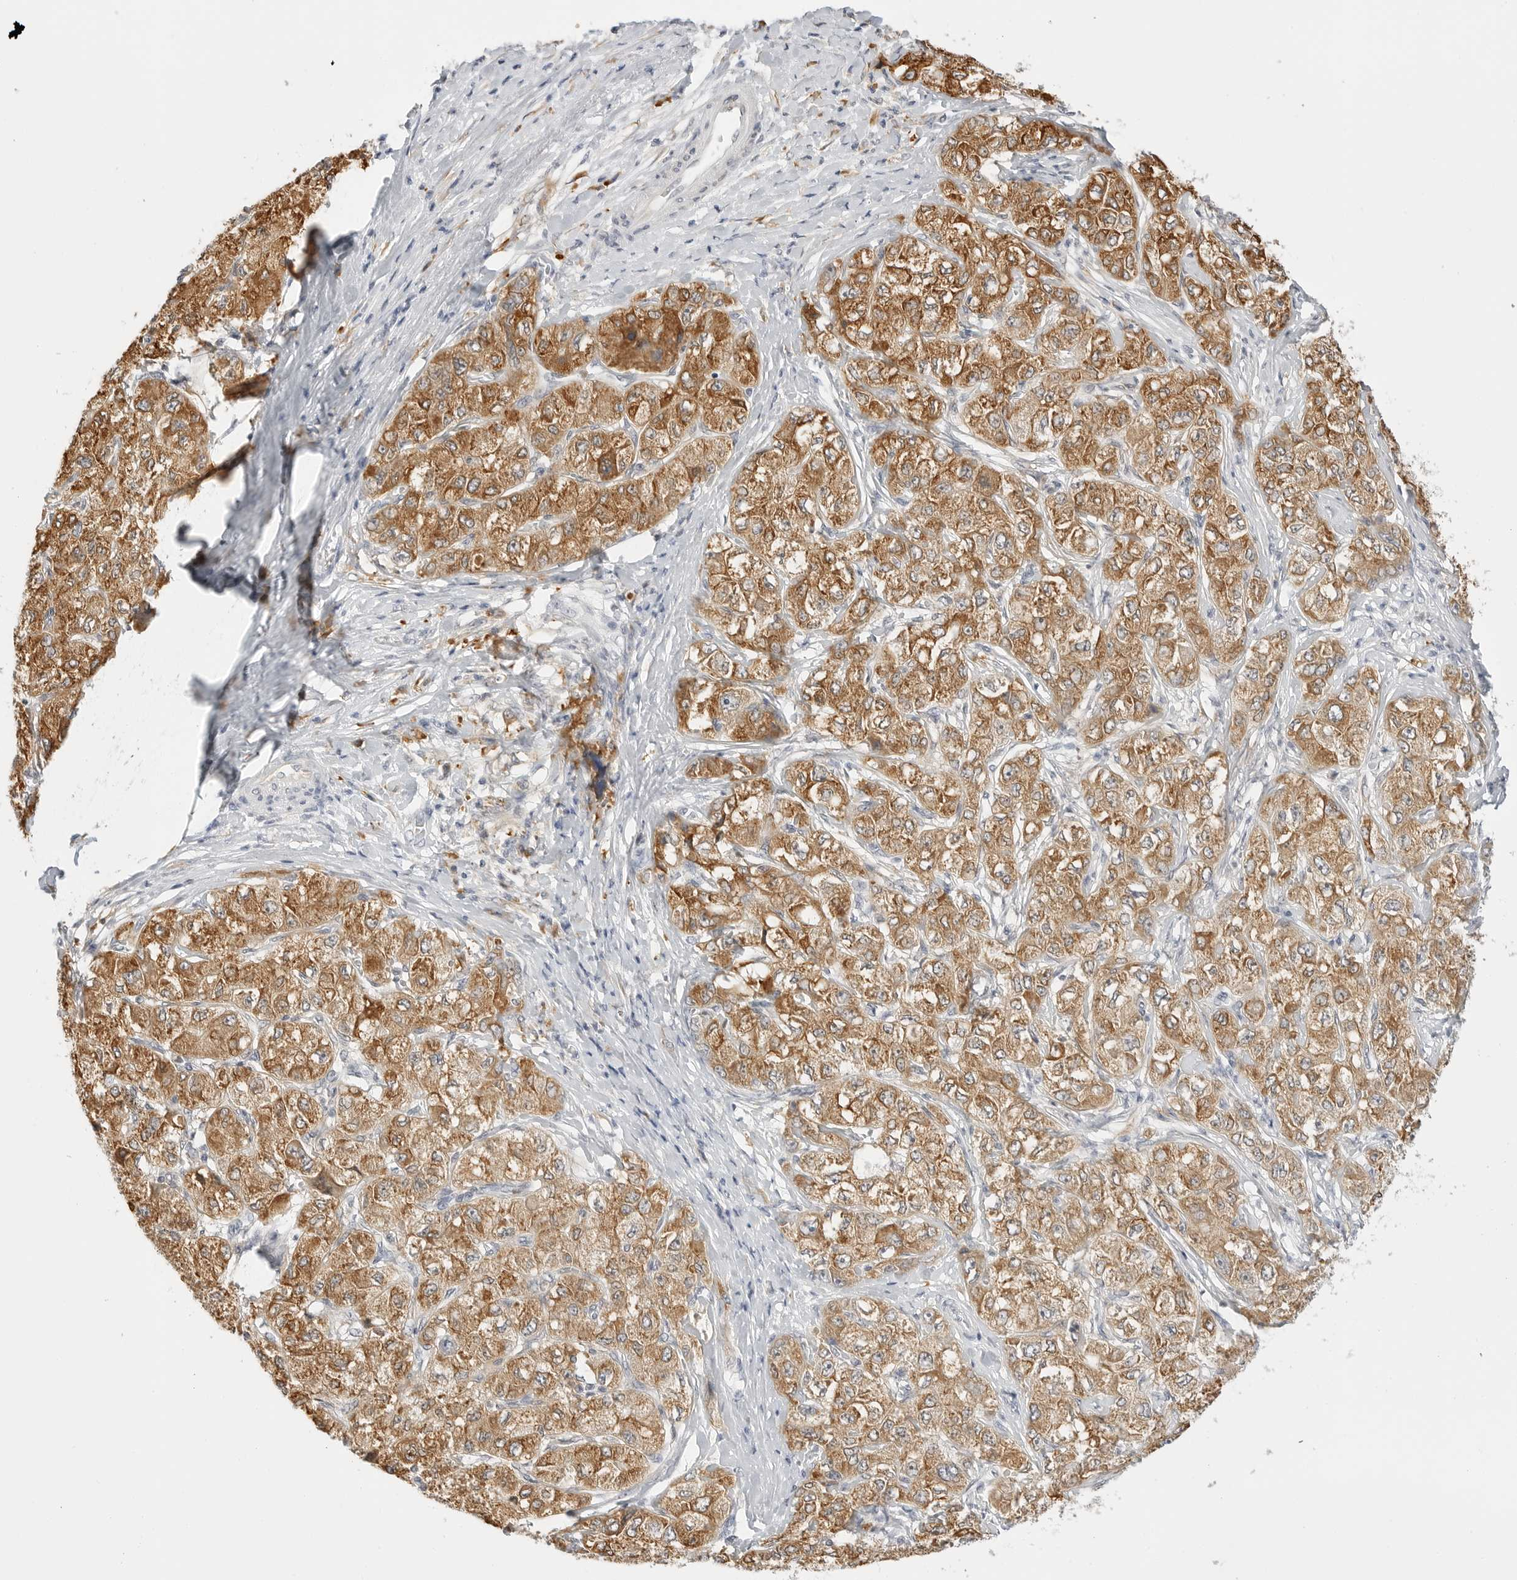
{"staining": {"intensity": "moderate", "quantity": ">75%", "location": "cytoplasmic/membranous"}, "tissue": "liver cancer", "cell_type": "Tumor cells", "image_type": "cancer", "snomed": [{"axis": "morphology", "description": "Carcinoma, Hepatocellular, NOS"}, {"axis": "topography", "description": "Liver"}], "caption": "A high-resolution micrograph shows immunohistochemistry (IHC) staining of liver cancer, which demonstrates moderate cytoplasmic/membranous staining in approximately >75% of tumor cells. The protein is shown in brown color, while the nuclei are stained blue.", "gene": "THEM4", "patient": {"sex": "male", "age": 80}}